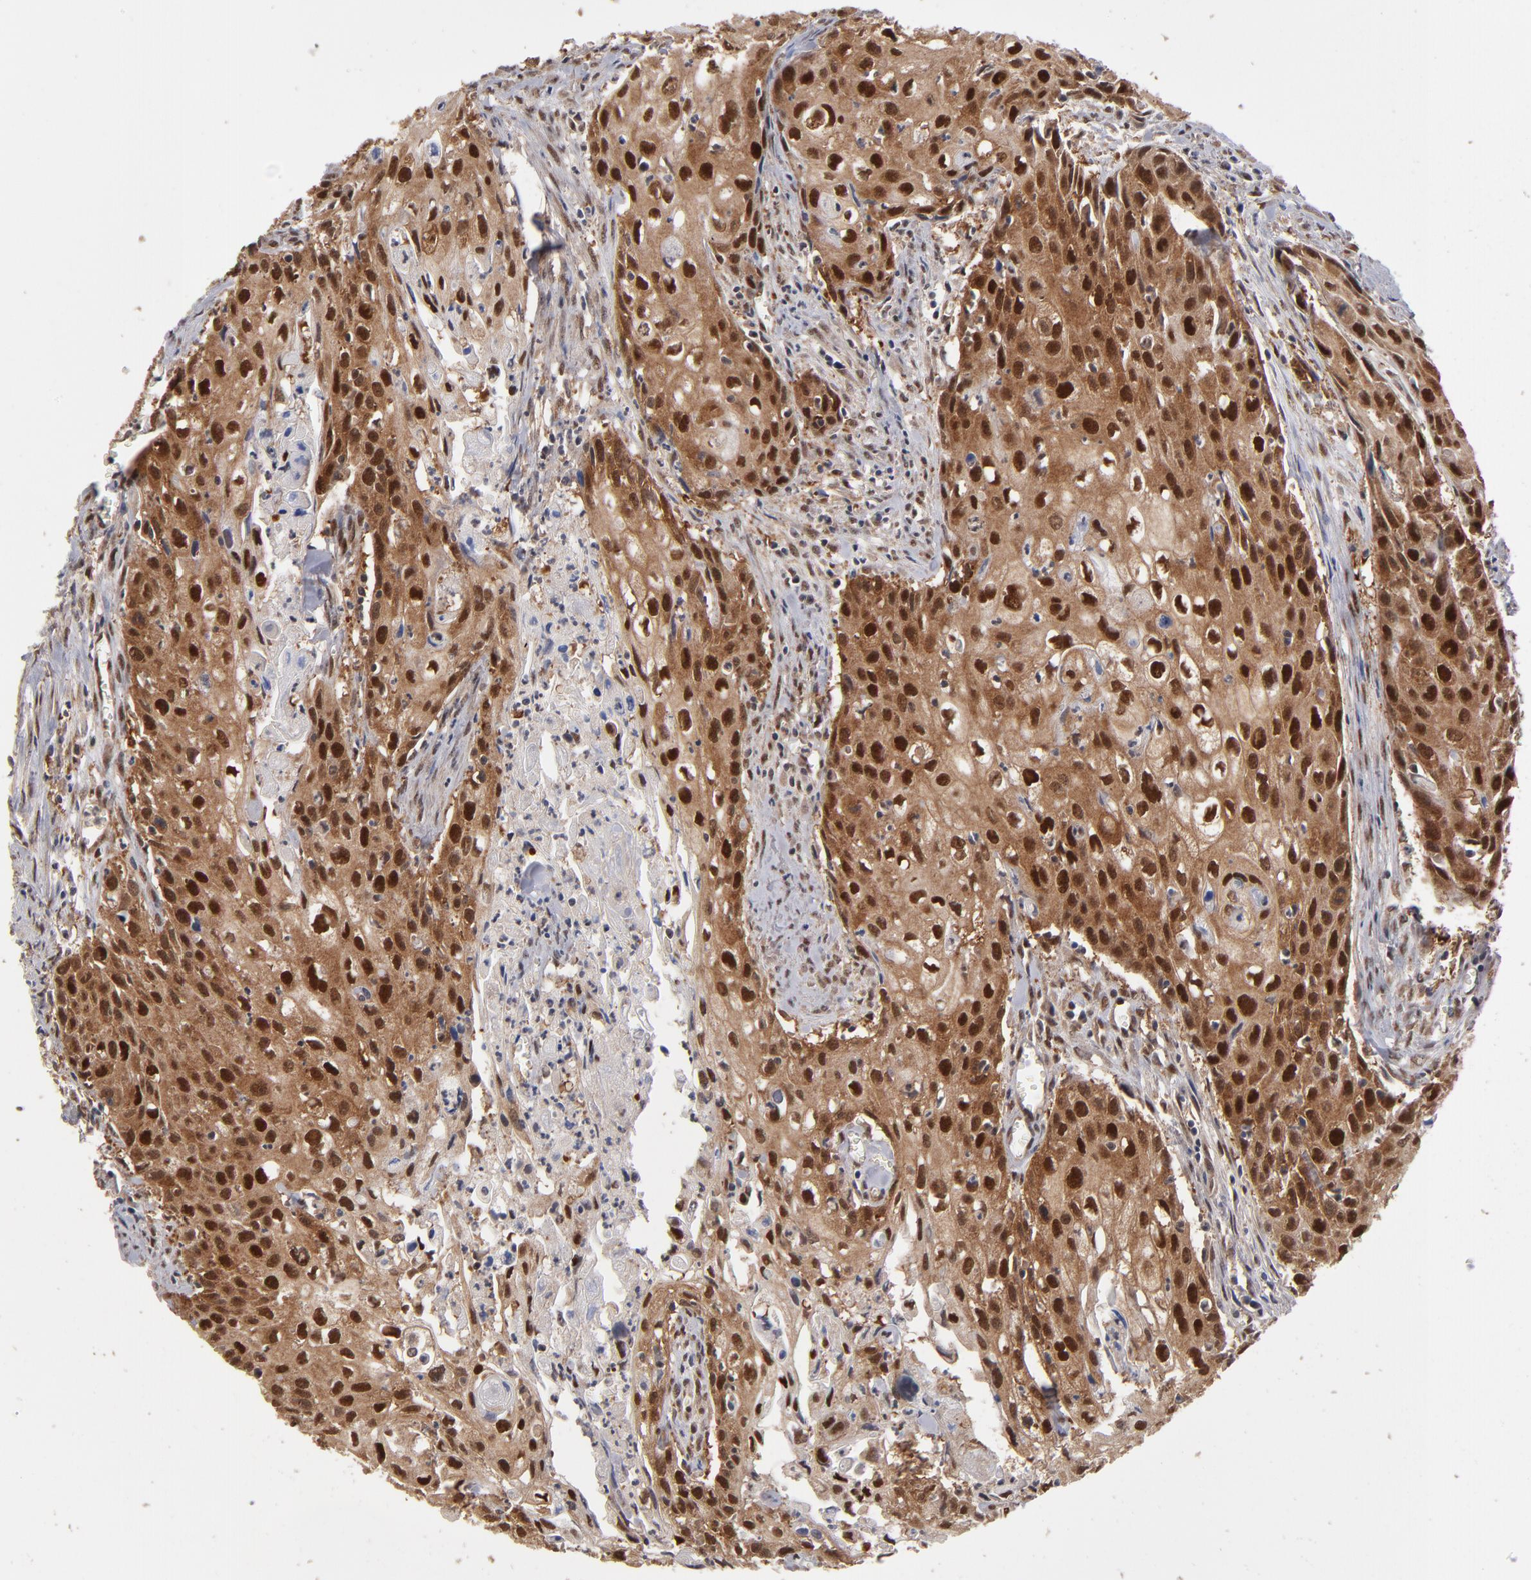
{"staining": {"intensity": "moderate", "quantity": ">75%", "location": "cytoplasmic/membranous,nuclear"}, "tissue": "urothelial cancer", "cell_type": "Tumor cells", "image_type": "cancer", "snomed": [{"axis": "morphology", "description": "Urothelial carcinoma, High grade"}, {"axis": "topography", "description": "Urinary bladder"}], "caption": "The photomicrograph exhibits a brown stain indicating the presence of a protein in the cytoplasmic/membranous and nuclear of tumor cells in urothelial cancer.", "gene": "HUWE1", "patient": {"sex": "male", "age": 54}}